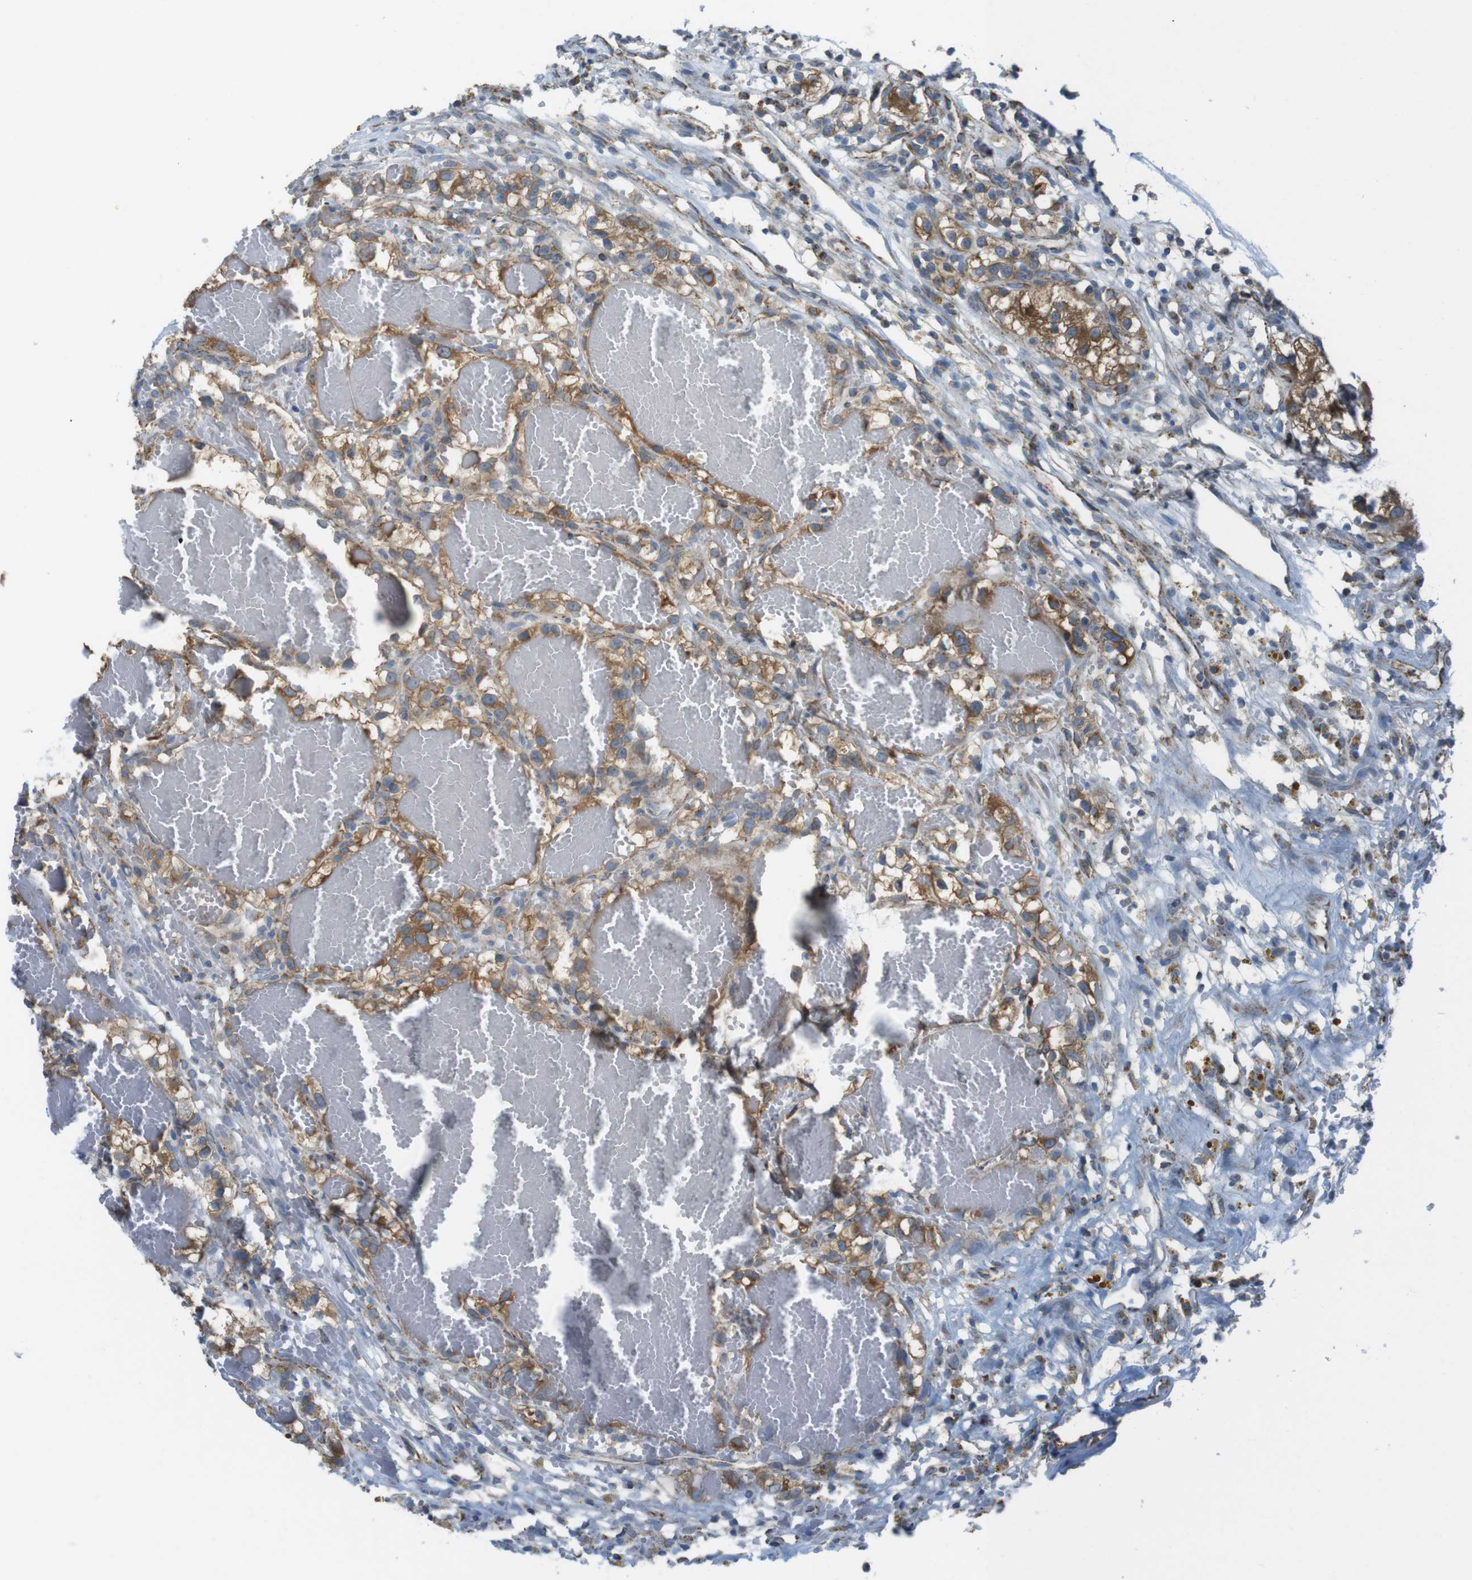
{"staining": {"intensity": "moderate", "quantity": ">75%", "location": "cytoplasmic/membranous"}, "tissue": "renal cancer", "cell_type": "Tumor cells", "image_type": "cancer", "snomed": [{"axis": "morphology", "description": "Adenocarcinoma, NOS"}, {"axis": "topography", "description": "Kidney"}], "caption": "Renal cancer stained for a protein demonstrates moderate cytoplasmic/membranous positivity in tumor cells.", "gene": "GRIK2", "patient": {"sex": "female", "age": 57}}